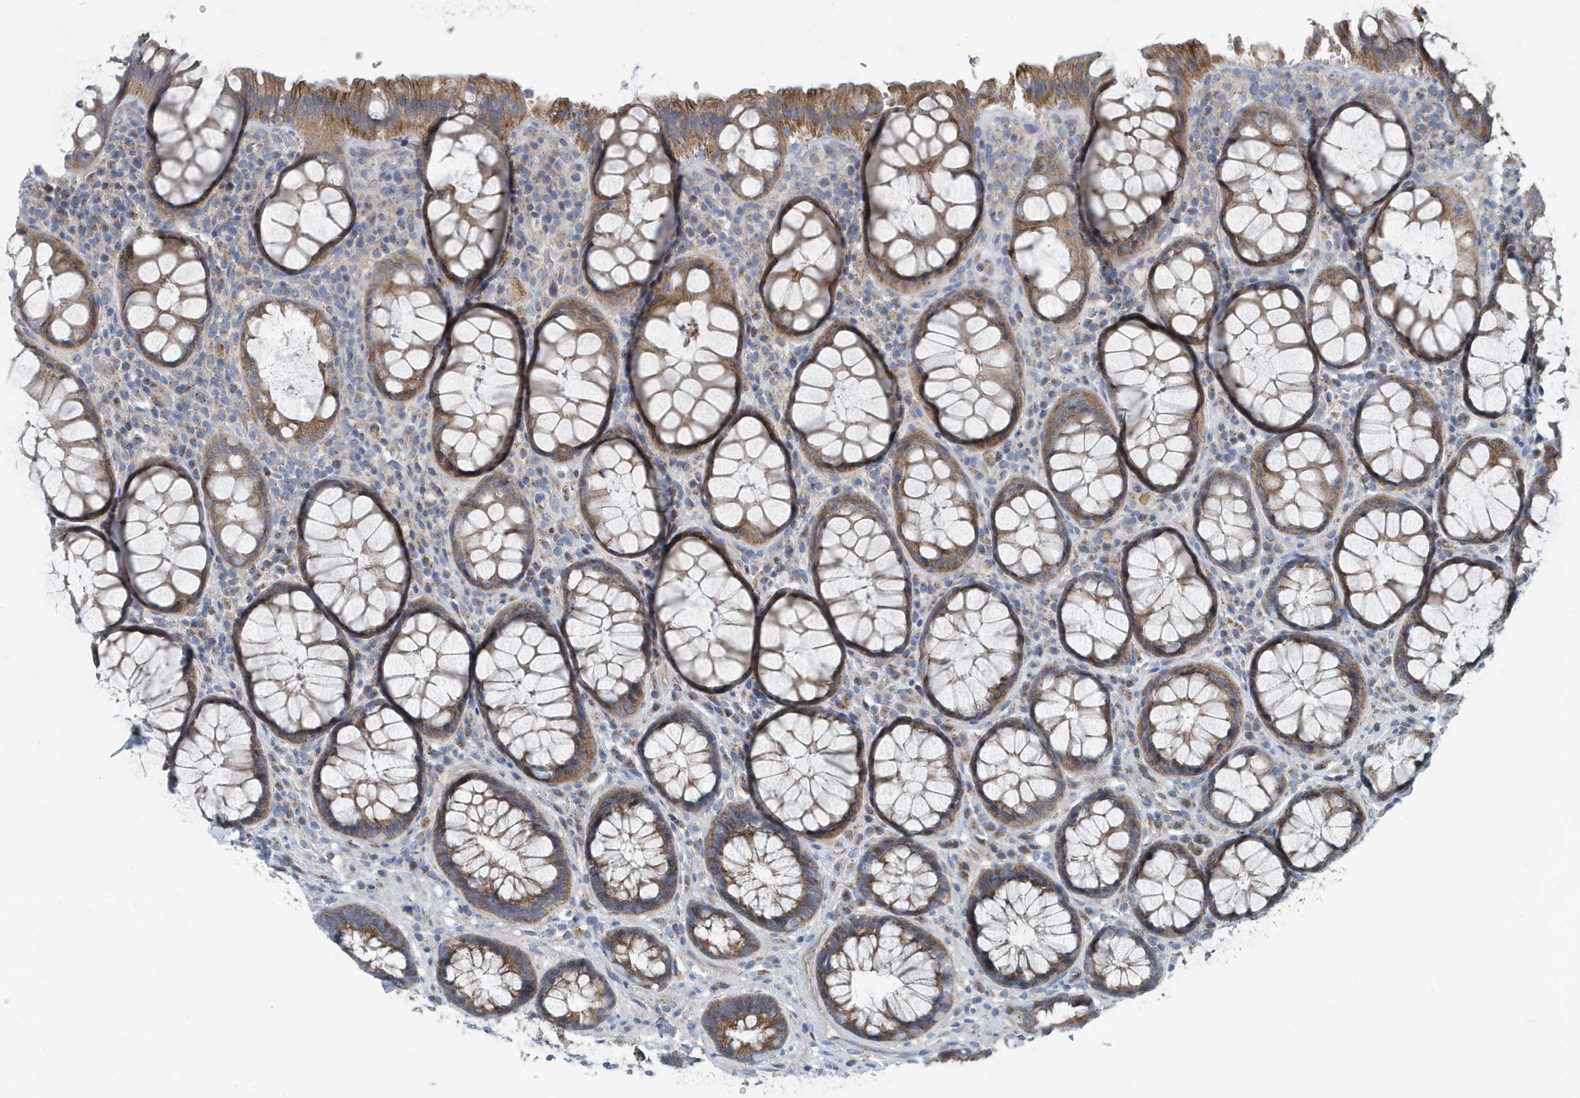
{"staining": {"intensity": "moderate", "quantity": ">75%", "location": "cytoplasmic/membranous"}, "tissue": "rectum", "cell_type": "Glandular cells", "image_type": "normal", "snomed": [{"axis": "morphology", "description": "Normal tissue, NOS"}, {"axis": "topography", "description": "Rectum"}], "caption": "Human rectum stained with a brown dye reveals moderate cytoplasmic/membranous positive expression in approximately >75% of glandular cells.", "gene": "PPM1M", "patient": {"sex": "male", "age": 64}}